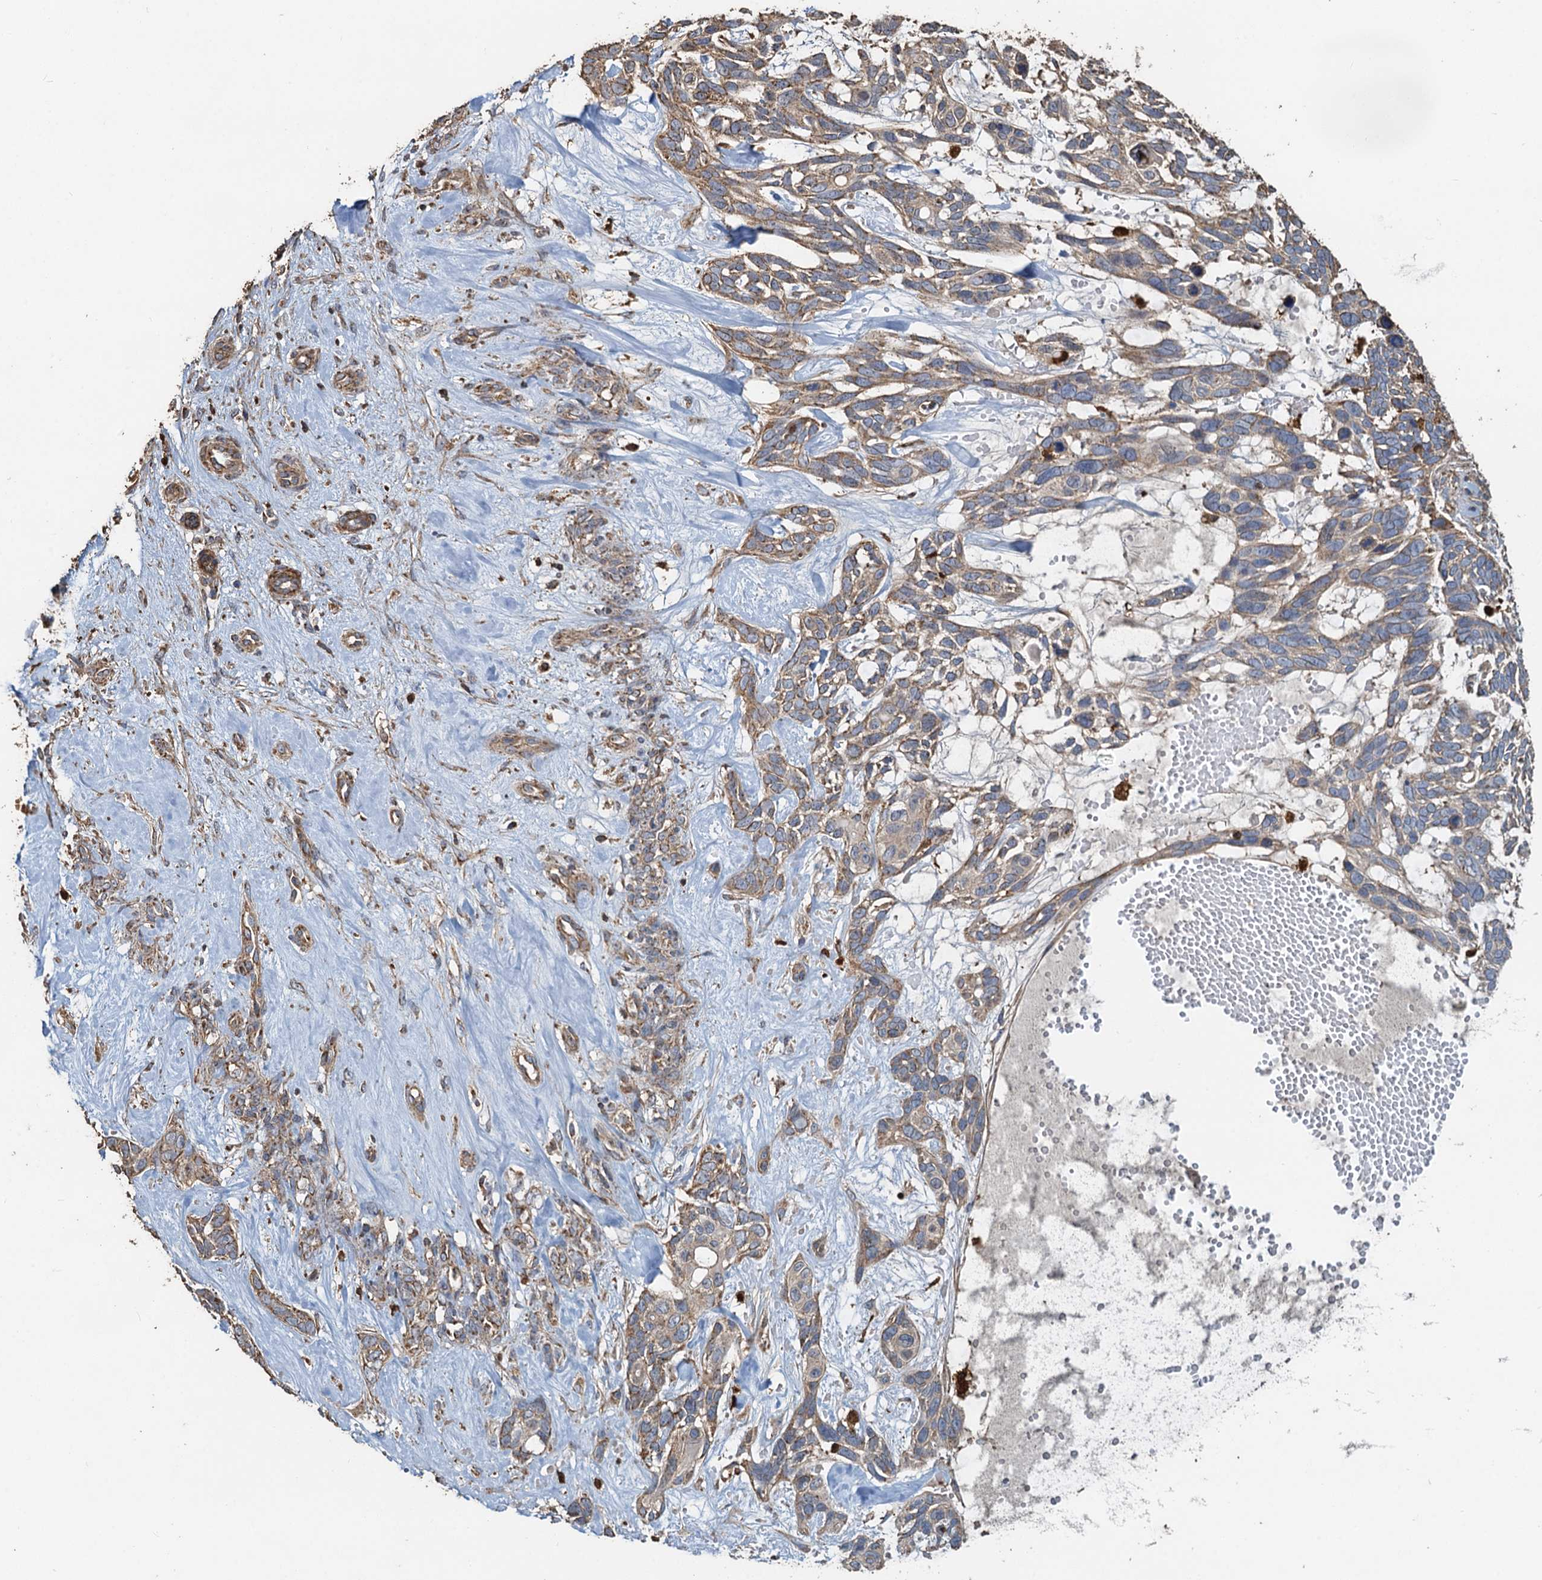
{"staining": {"intensity": "weak", "quantity": ">75%", "location": "cytoplasmic/membranous"}, "tissue": "skin cancer", "cell_type": "Tumor cells", "image_type": "cancer", "snomed": [{"axis": "morphology", "description": "Basal cell carcinoma"}, {"axis": "topography", "description": "Skin"}], "caption": "The immunohistochemical stain labels weak cytoplasmic/membranous positivity in tumor cells of skin cancer tissue. The staining is performed using DAB (3,3'-diaminobenzidine) brown chromogen to label protein expression. The nuclei are counter-stained blue using hematoxylin.", "gene": "SDS", "patient": {"sex": "male", "age": 88}}